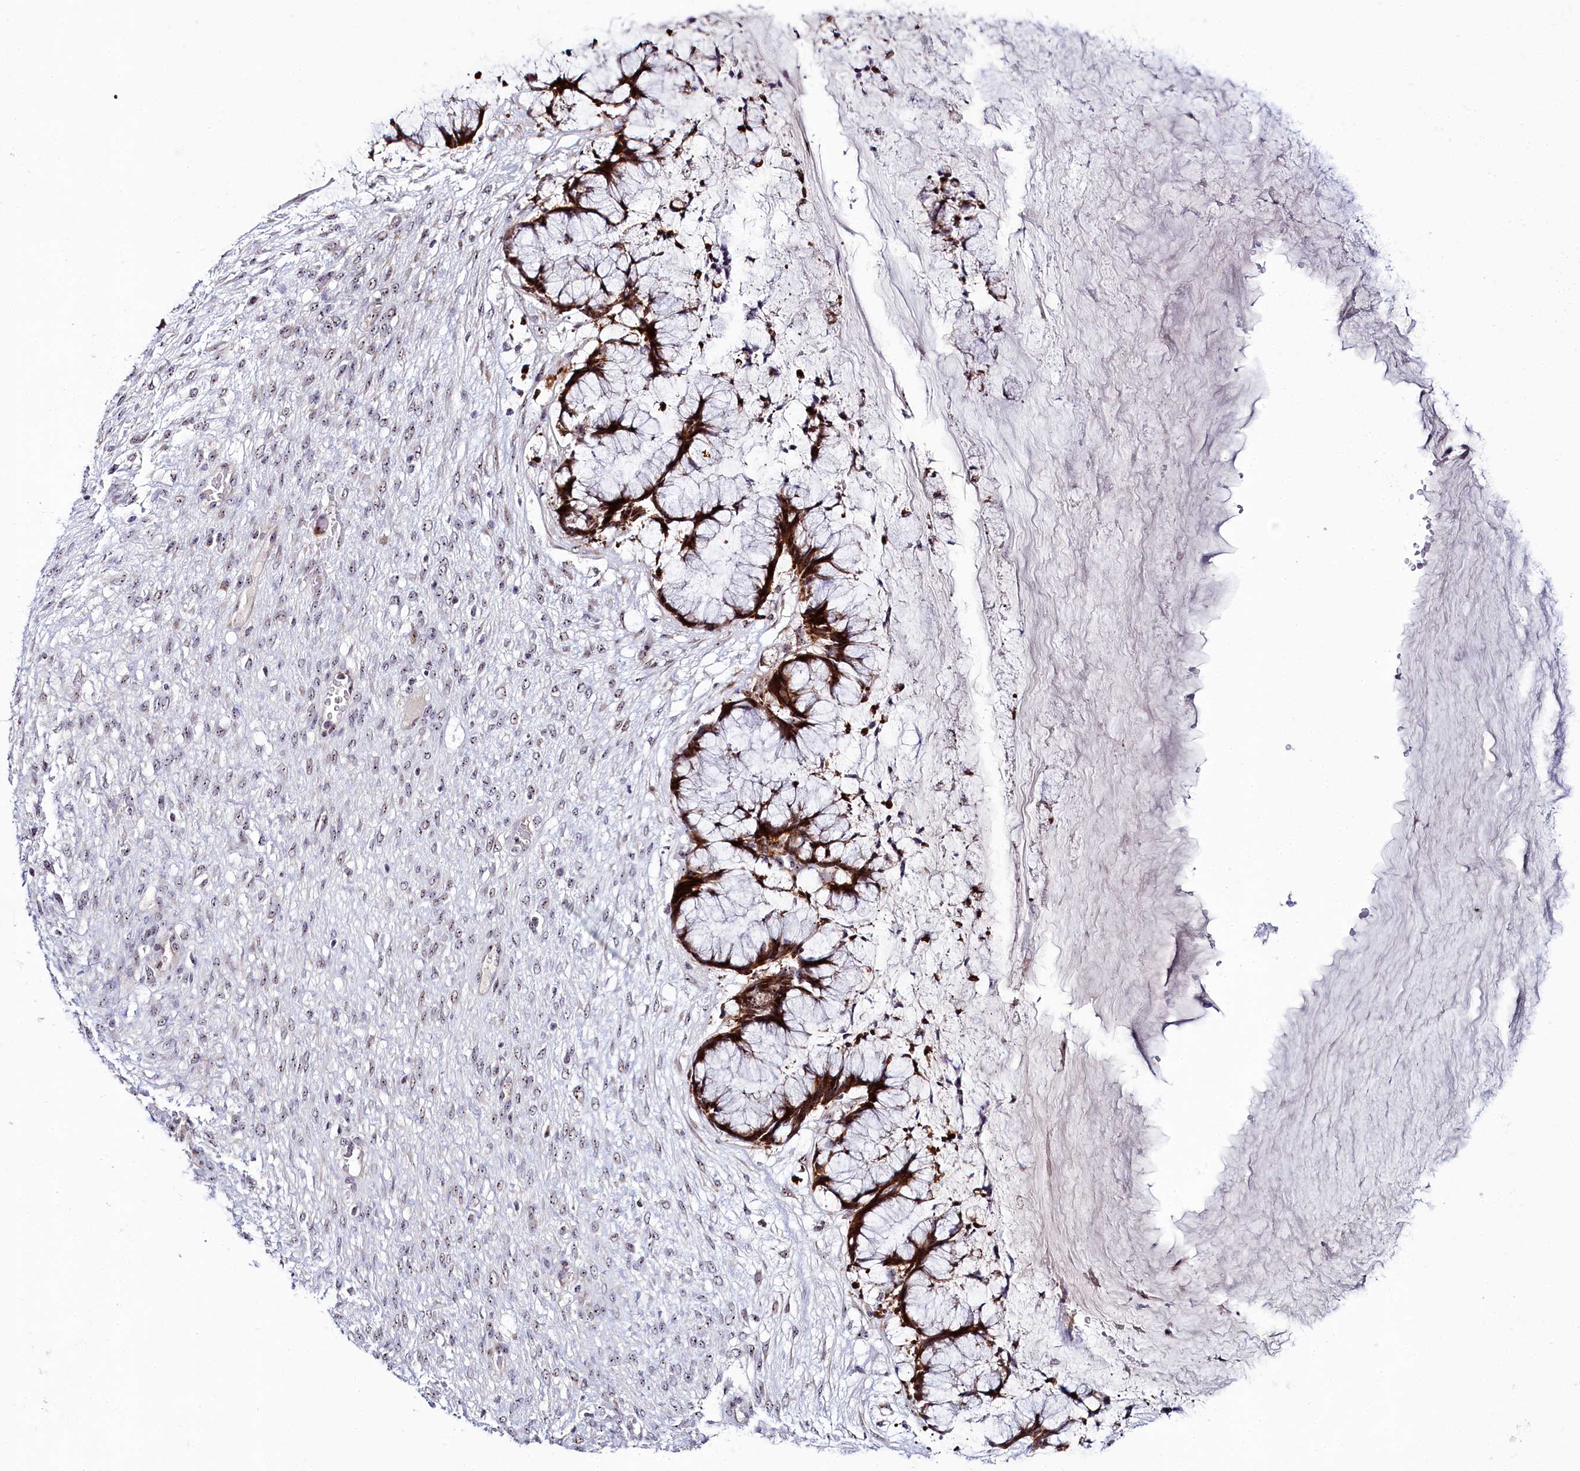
{"staining": {"intensity": "strong", "quantity": ">75%", "location": "cytoplasmic/membranous,nuclear"}, "tissue": "ovarian cancer", "cell_type": "Tumor cells", "image_type": "cancer", "snomed": [{"axis": "morphology", "description": "Cystadenocarcinoma, mucinous, NOS"}, {"axis": "topography", "description": "Ovary"}], "caption": "This is an image of IHC staining of ovarian cancer (mucinous cystadenocarcinoma), which shows strong staining in the cytoplasmic/membranous and nuclear of tumor cells.", "gene": "TCOF1", "patient": {"sex": "female", "age": 42}}